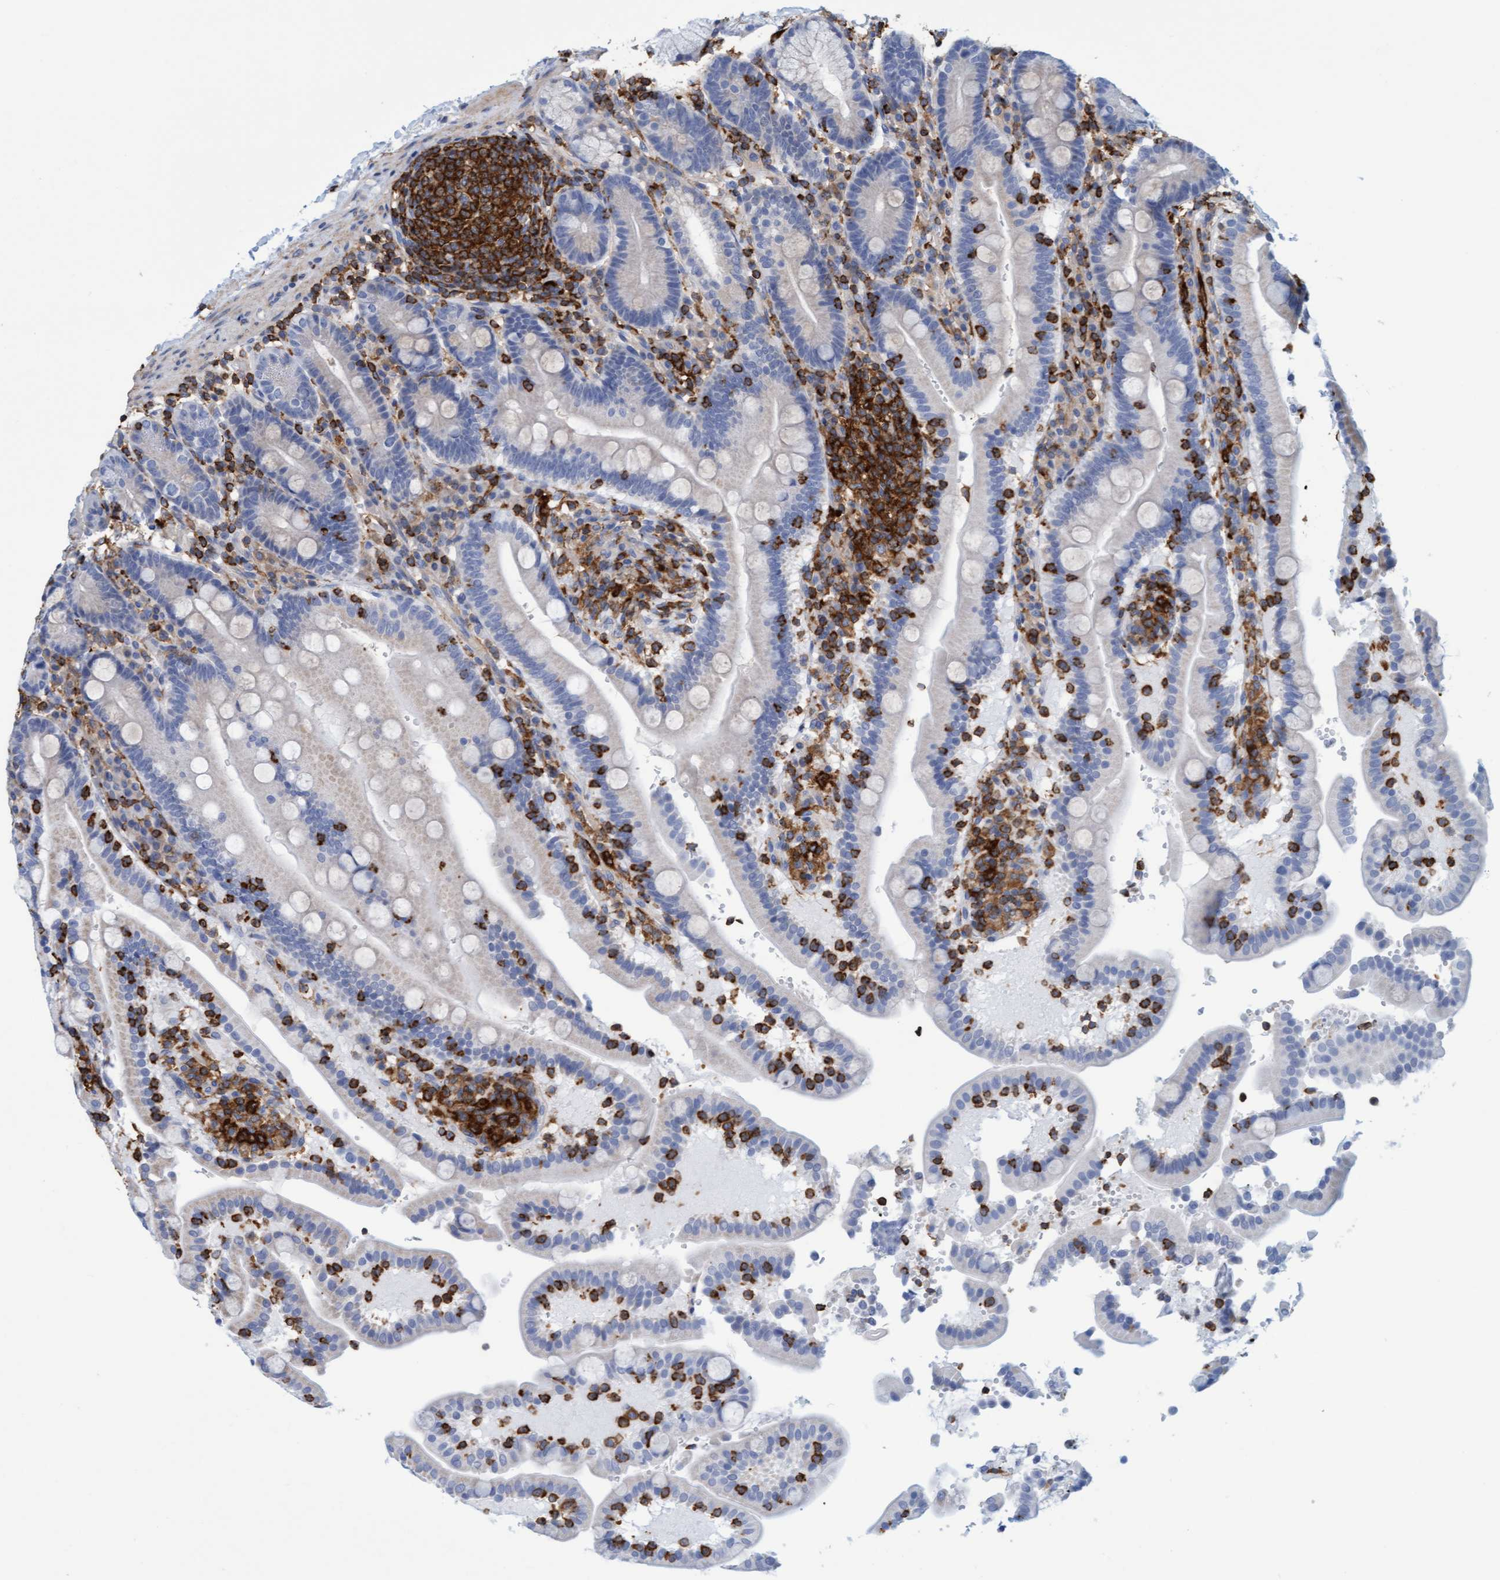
{"staining": {"intensity": "negative", "quantity": "none", "location": "none"}, "tissue": "duodenum", "cell_type": "Glandular cells", "image_type": "normal", "snomed": [{"axis": "morphology", "description": "Normal tissue, NOS"}, {"axis": "topography", "description": "Small intestine, NOS"}], "caption": "Immunohistochemical staining of benign duodenum demonstrates no significant positivity in glandular cells.", "gene": "FNBP1", "patient": {"sex": "female", "age": 71}}